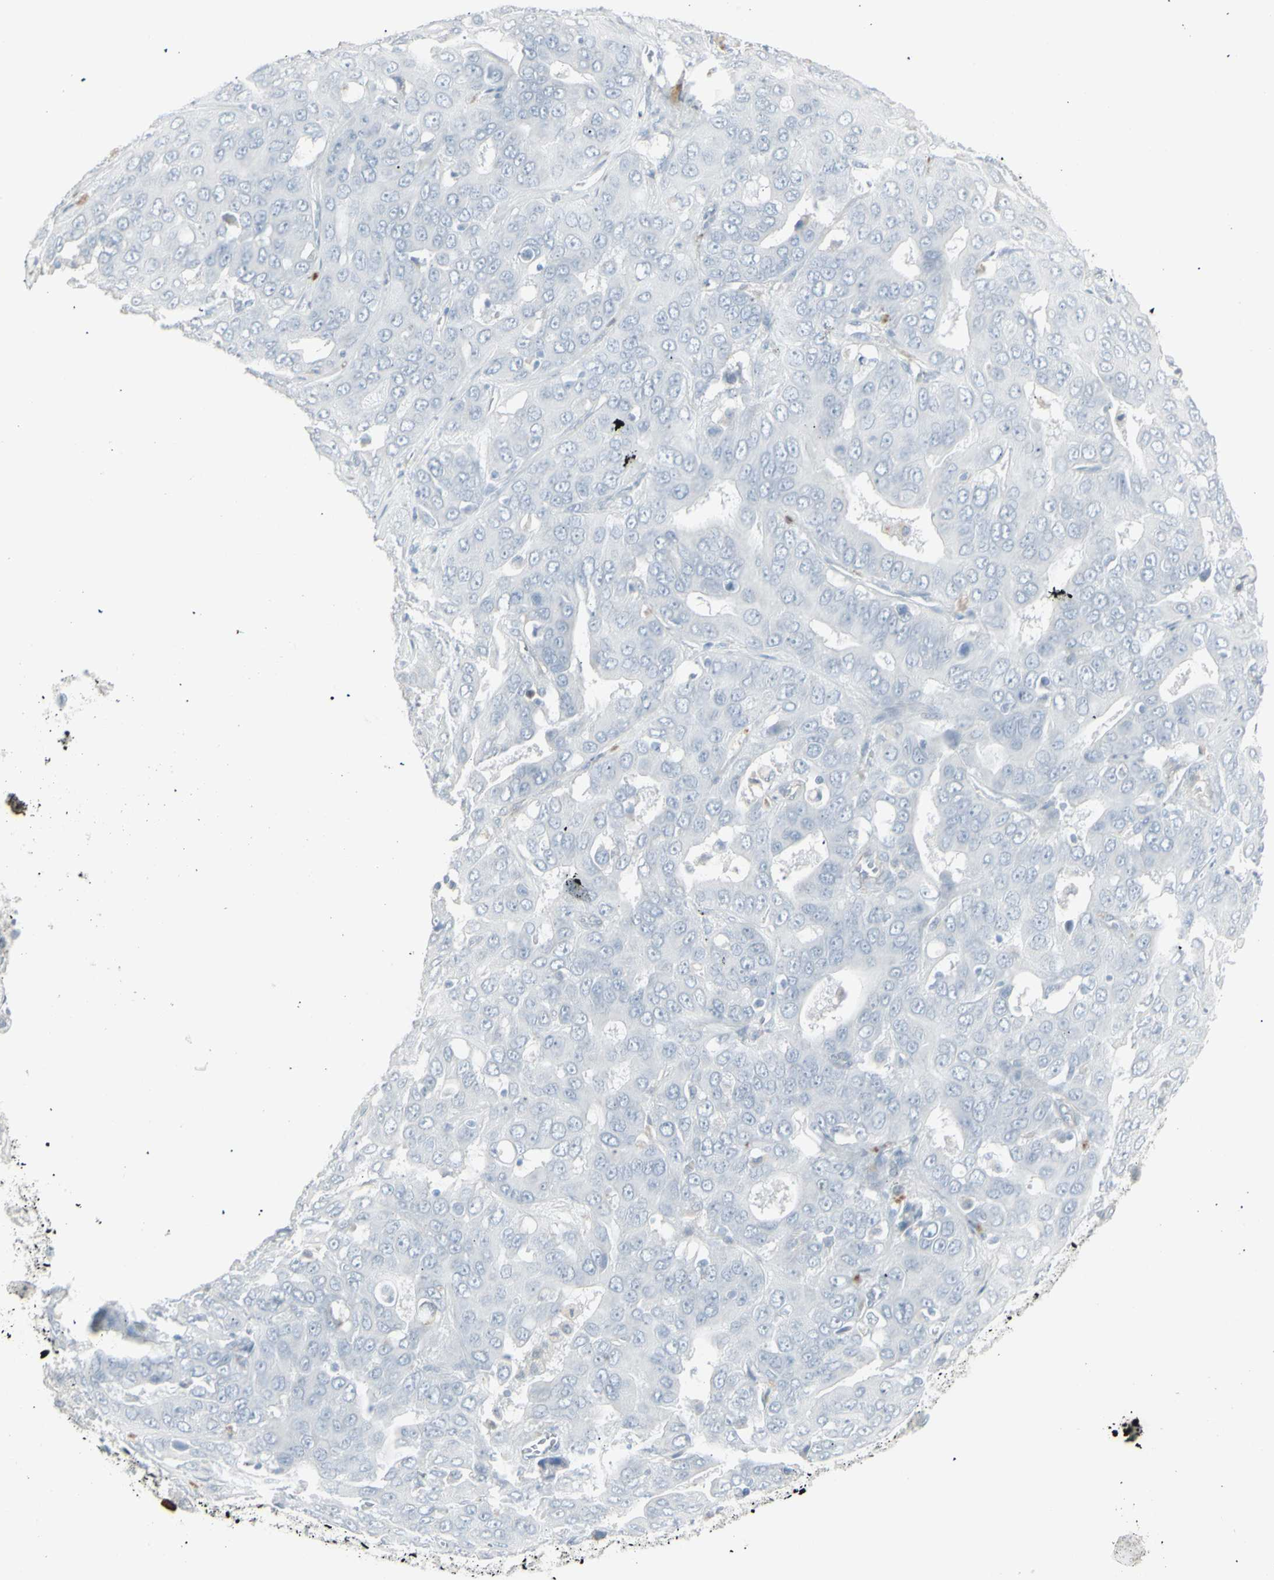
{"staining": {"intensity": "negative", "quantity": "none", "location": "none"}, "tissue": "liver cancer", "cell_type": "Tumor cells", "image_type": "cancer", "snomed": [{"axis": "morphology", "description": "Cholangiocarcinoma"}, {"axis": "topography", "description": "Liver"}], "caption": "Liver cancer stained for a protein using immunohistochemistry (IHC) exhibits no positivity tumor cells.", "gene": "YBX2", "patient": {"sex": "female", "age": 52}}